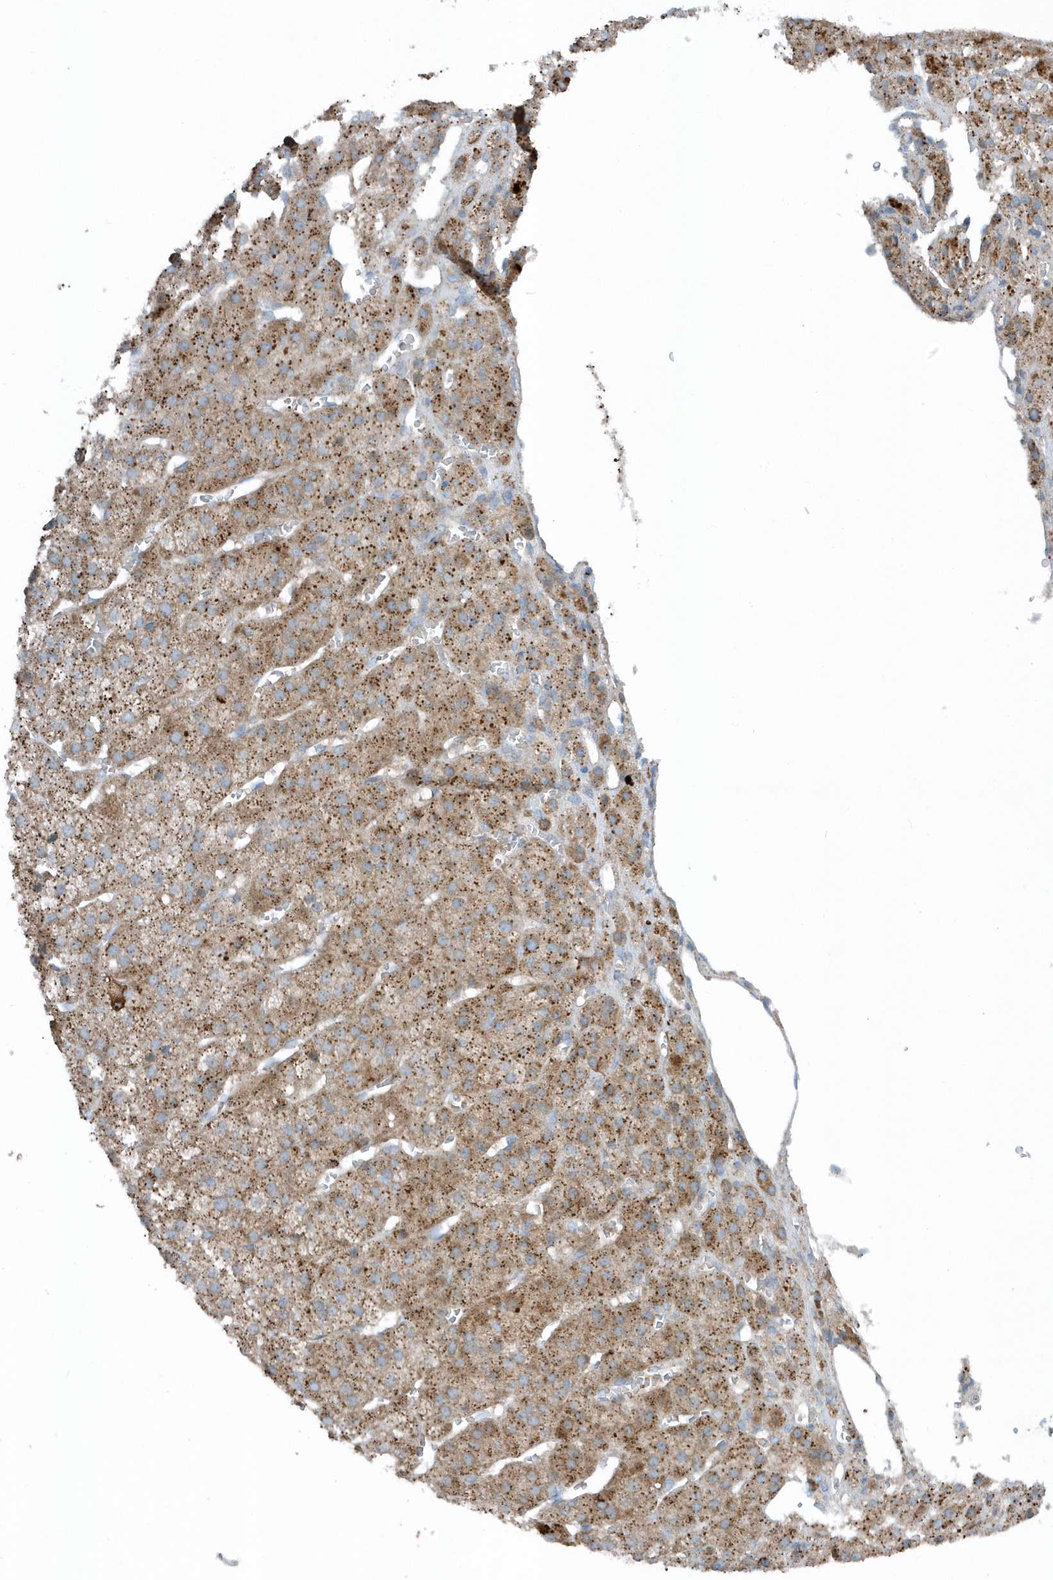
{"staining": {"intensity": "moderate", "quantity": ">75%", "location": "cytoplasmic/membranous"}, "tissue": "adrenal gland", "cell_type": "Glandular cells", "image_type": "normal", "snomed": [{"axis": "morphology", "description": "Normal tissue, NOS"}, {"axis": "topography", "description": "Adrenal gland"}], "caption": "Immunohistochemistry (IHC) of unremarkable adrenal gland exhibits medium levels of moderate cytoplasmic/membranous staining in about >75% of glandular cells. (Brightfield microscopy of DAB IHC at high magnification).", "gene": "SLC38A2", "patient": {"sex": "female", "age": 57}}